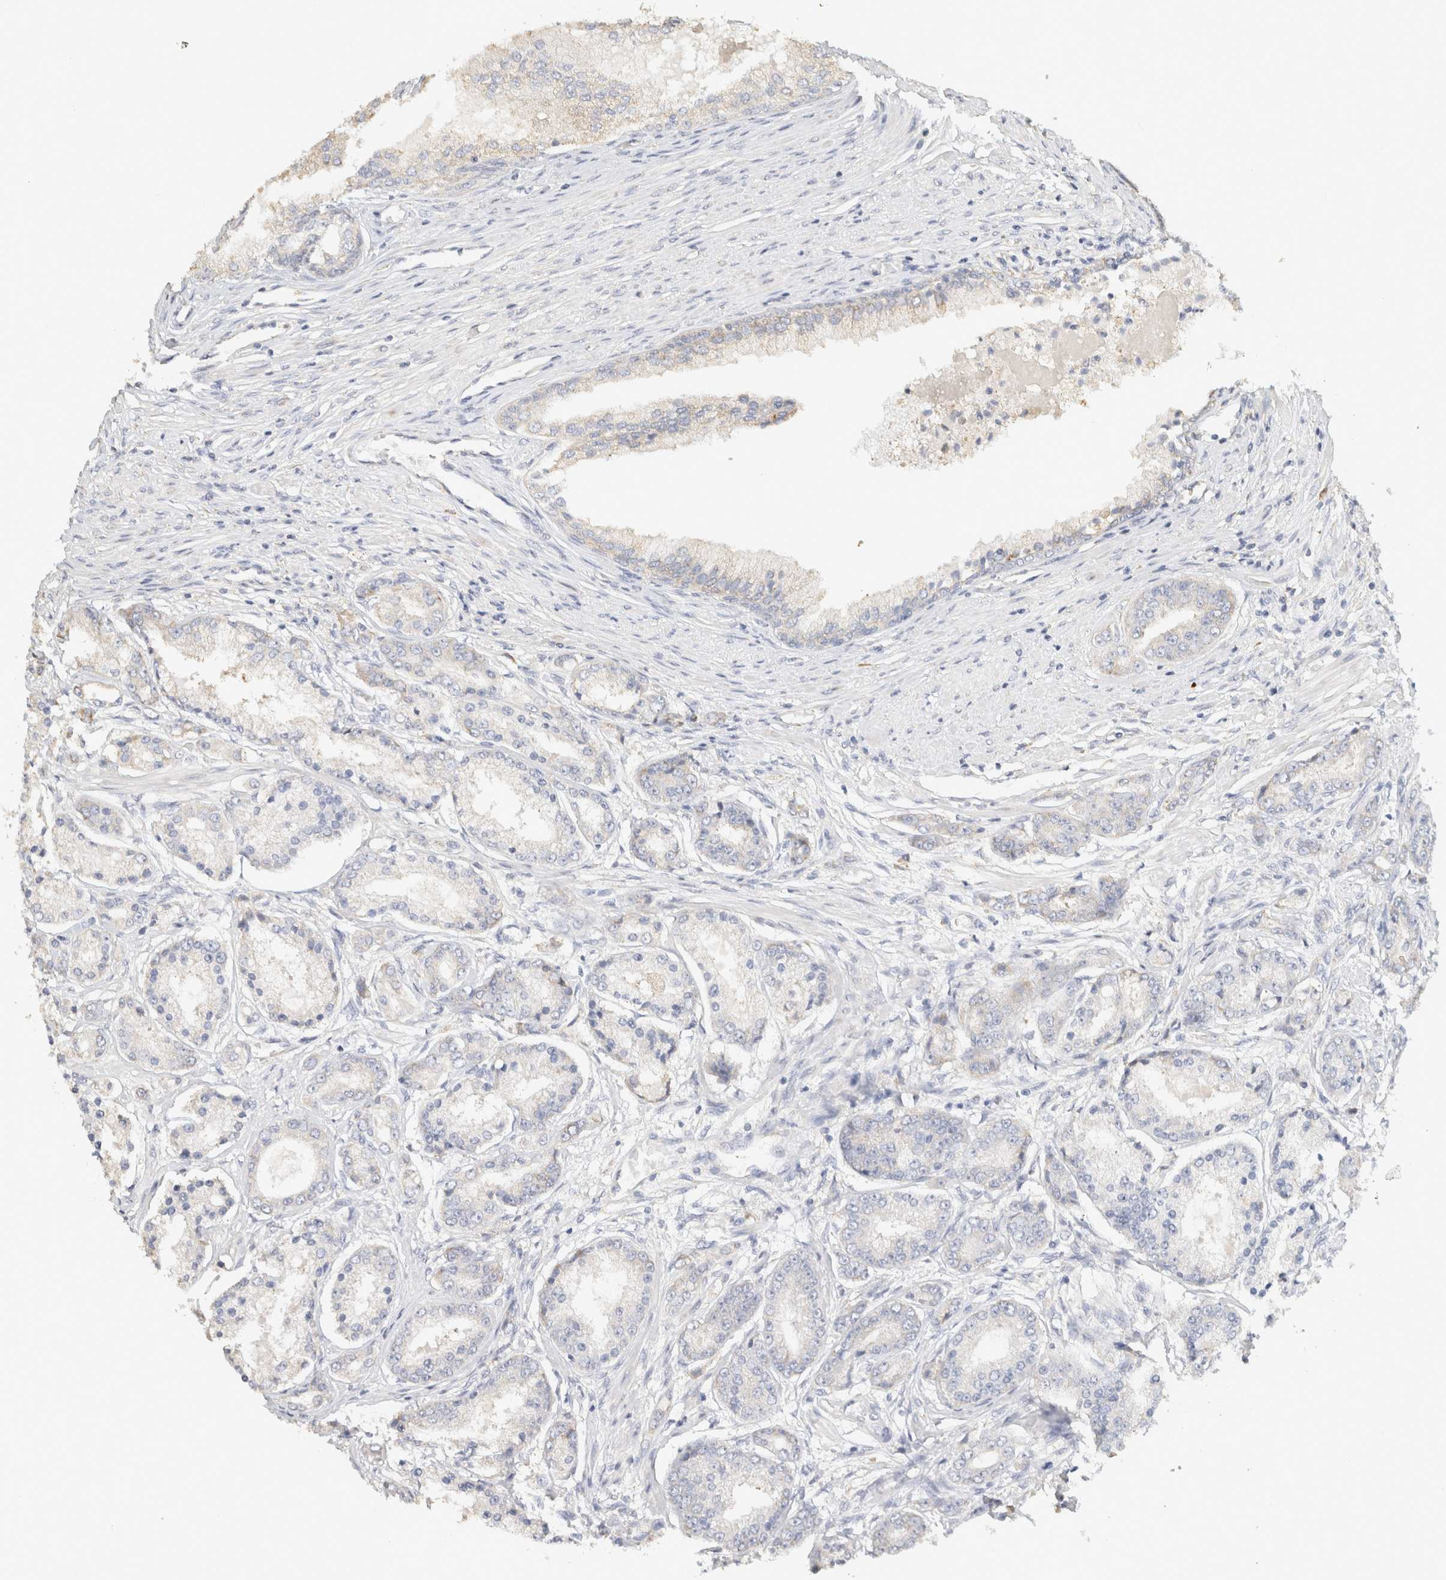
{"staining": {"intensity": "negative", "quantity": "none", "location": "none"}, "tissue": "prostate cancer", "cell_type": "Tumor cells", "image_type": "cancer", "snomed": [{"axis": "morphology", "description": "Adenocarcinoma, High grade"}, {"axis": "topography", "description": "Prostate"}], "caption": "Micrograph shows no protein expression in tumor cells of adenocarcinoma (high-grade) (prostate) tissue.", "gene": "NEFM", "patient": {"sex": "male", "age": 59}}